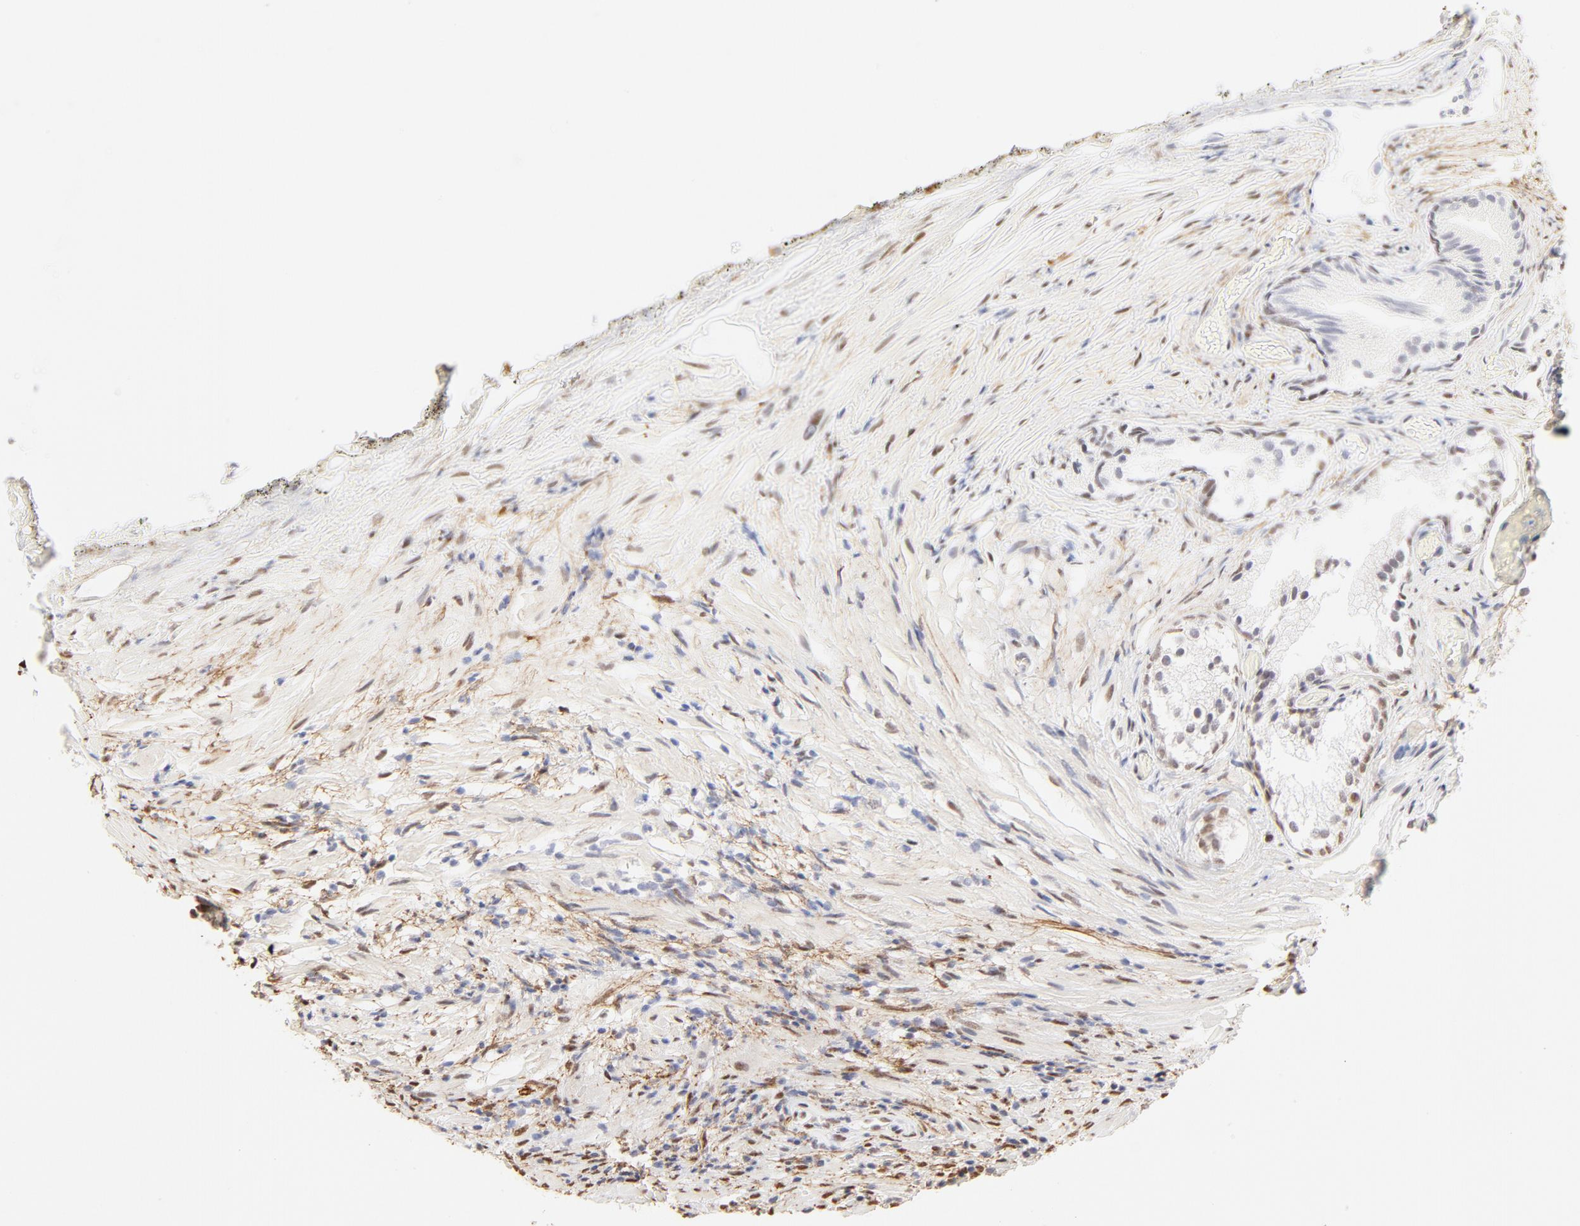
{"staining": {"intensity": "moderate", "quantity": ">75%", "location": "nuclear"}, "tissue": "prostate", "cell_type": "Glandular cells", "image_type": "normal", "snomed": [{"axis": "morphology", "description": "Normal tissue, NOS"}, {"axis": "topography", "description": "Prostate"}], "caption": "IHC (DAB) staining of unremarkable prostate exhibits moderate nuclear protein staining in about >75% of glandular cells.", "gene": "PBX1", "patient": {"sex": "male", "age": 76}}